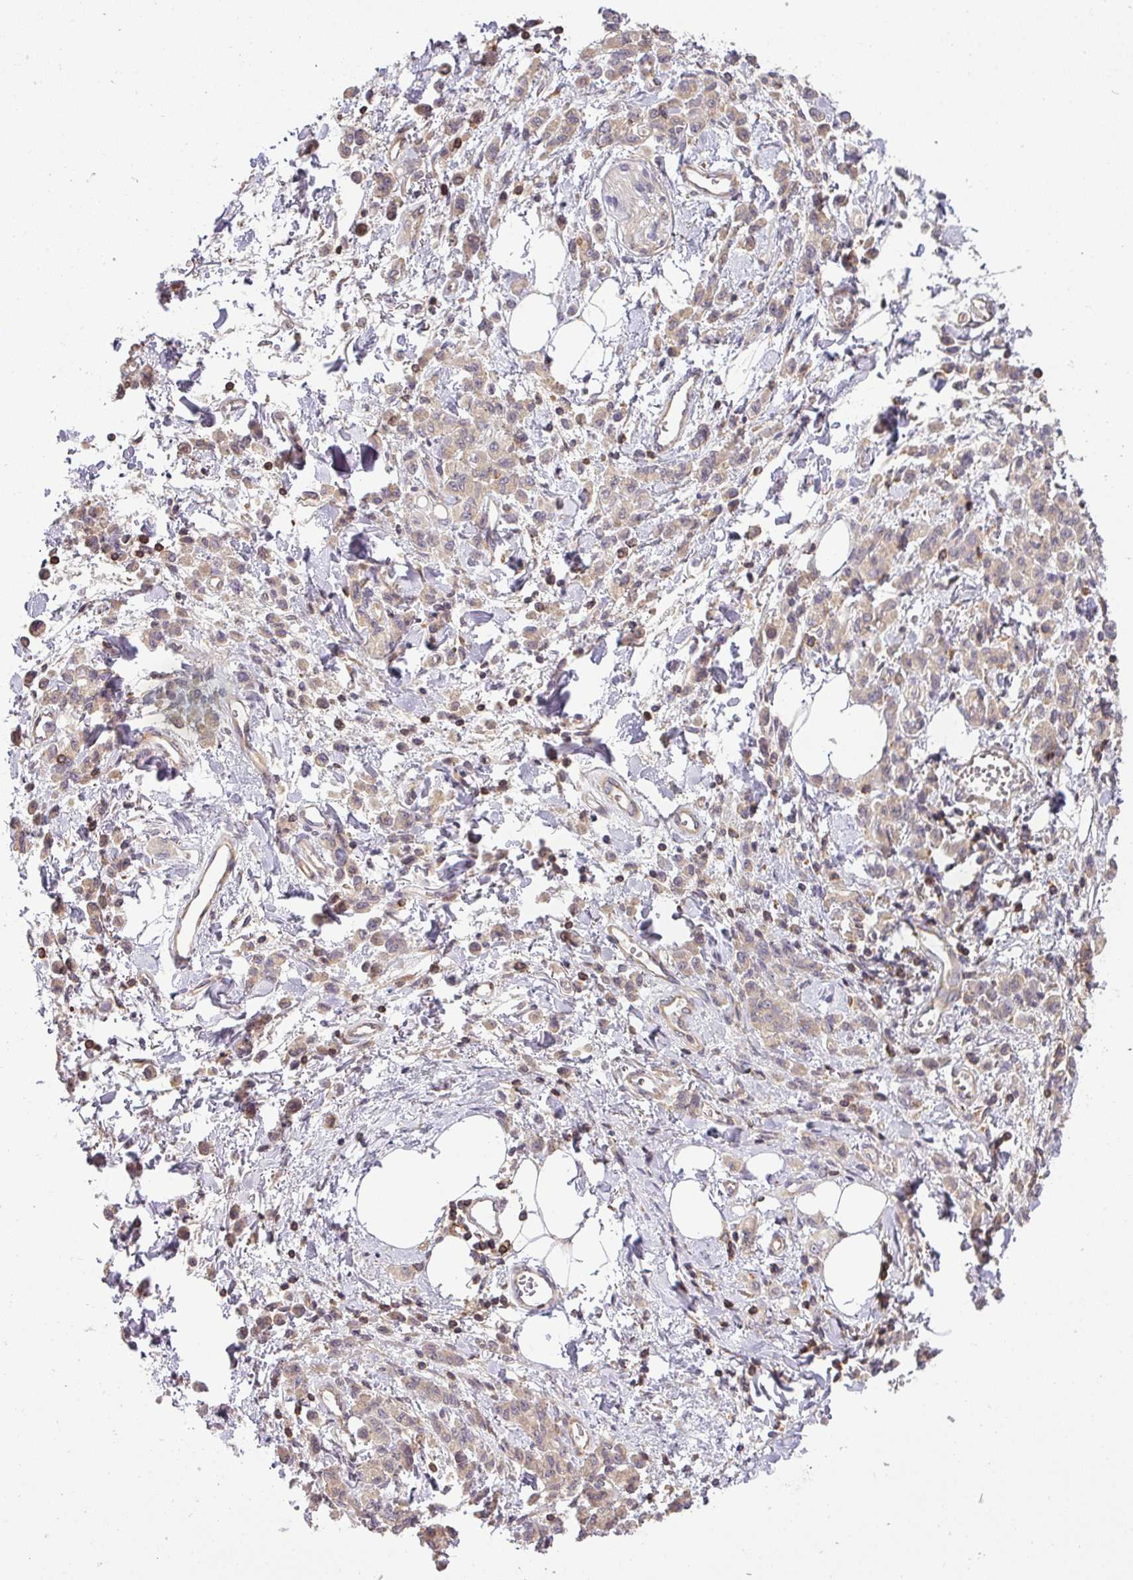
{"staining": {"intensity": "weak", "quantity": "25%-75%", "location": "cytoplasmic/membranous"}, "tissue": "stomach cancer", "cell_type": "Tumor cells", "image_type": "cancer", "snomed": [{"axis": "morphology", "description": "Adenocarcinoma, NOS"}, {"axis": "topography", "description": "Stomach"}], "caption": "Stomach cancer (adenocarcinoma) stained with a brown dye reveals weak cytoplasmic/membranous positive staining in approximately 25%-75% of tumor cells.", "gene": "TCL1B", "patient": {"sex": "male", "age": 77}}